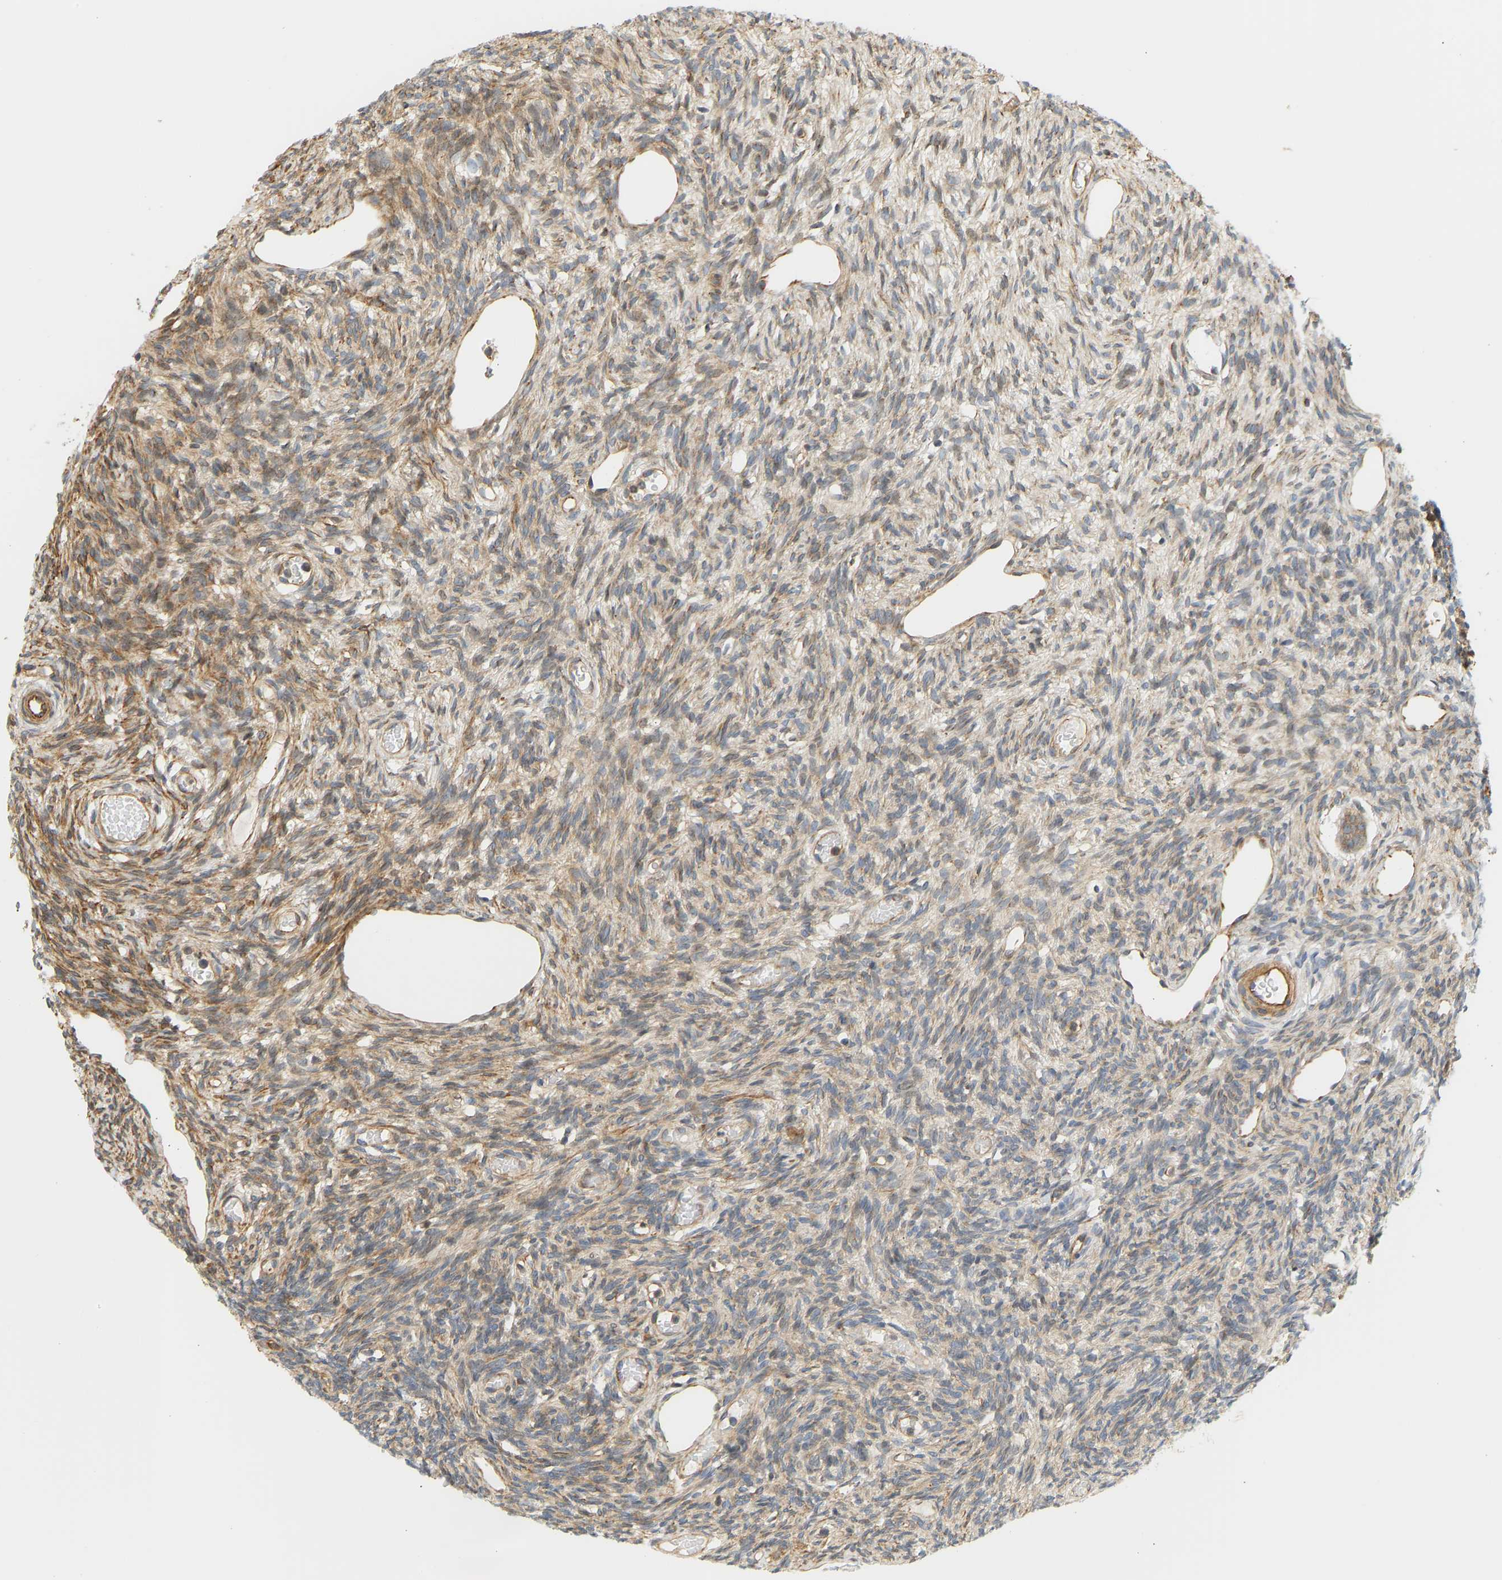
{"staining": {"intensity": "moderate", "quantity": ">75%", "location": "cytoplasmic/membranous"}, "tissue": "ovary", "cell_type": "Follicle cells", "image_type": "normal", "snomed": [{"axis": "morphology", "description": "Normal tissue, NOS"}, {"axis": "topography", "description": "Ovary"}], "caption": "Protein staining by immunohistochemistry displays moderate cytoplasmic/membranous expression in about >75% of follicle cells in unremarkable ovary.", "gene": "CEP57", "patient": {"sex": "female", "age": 33}}